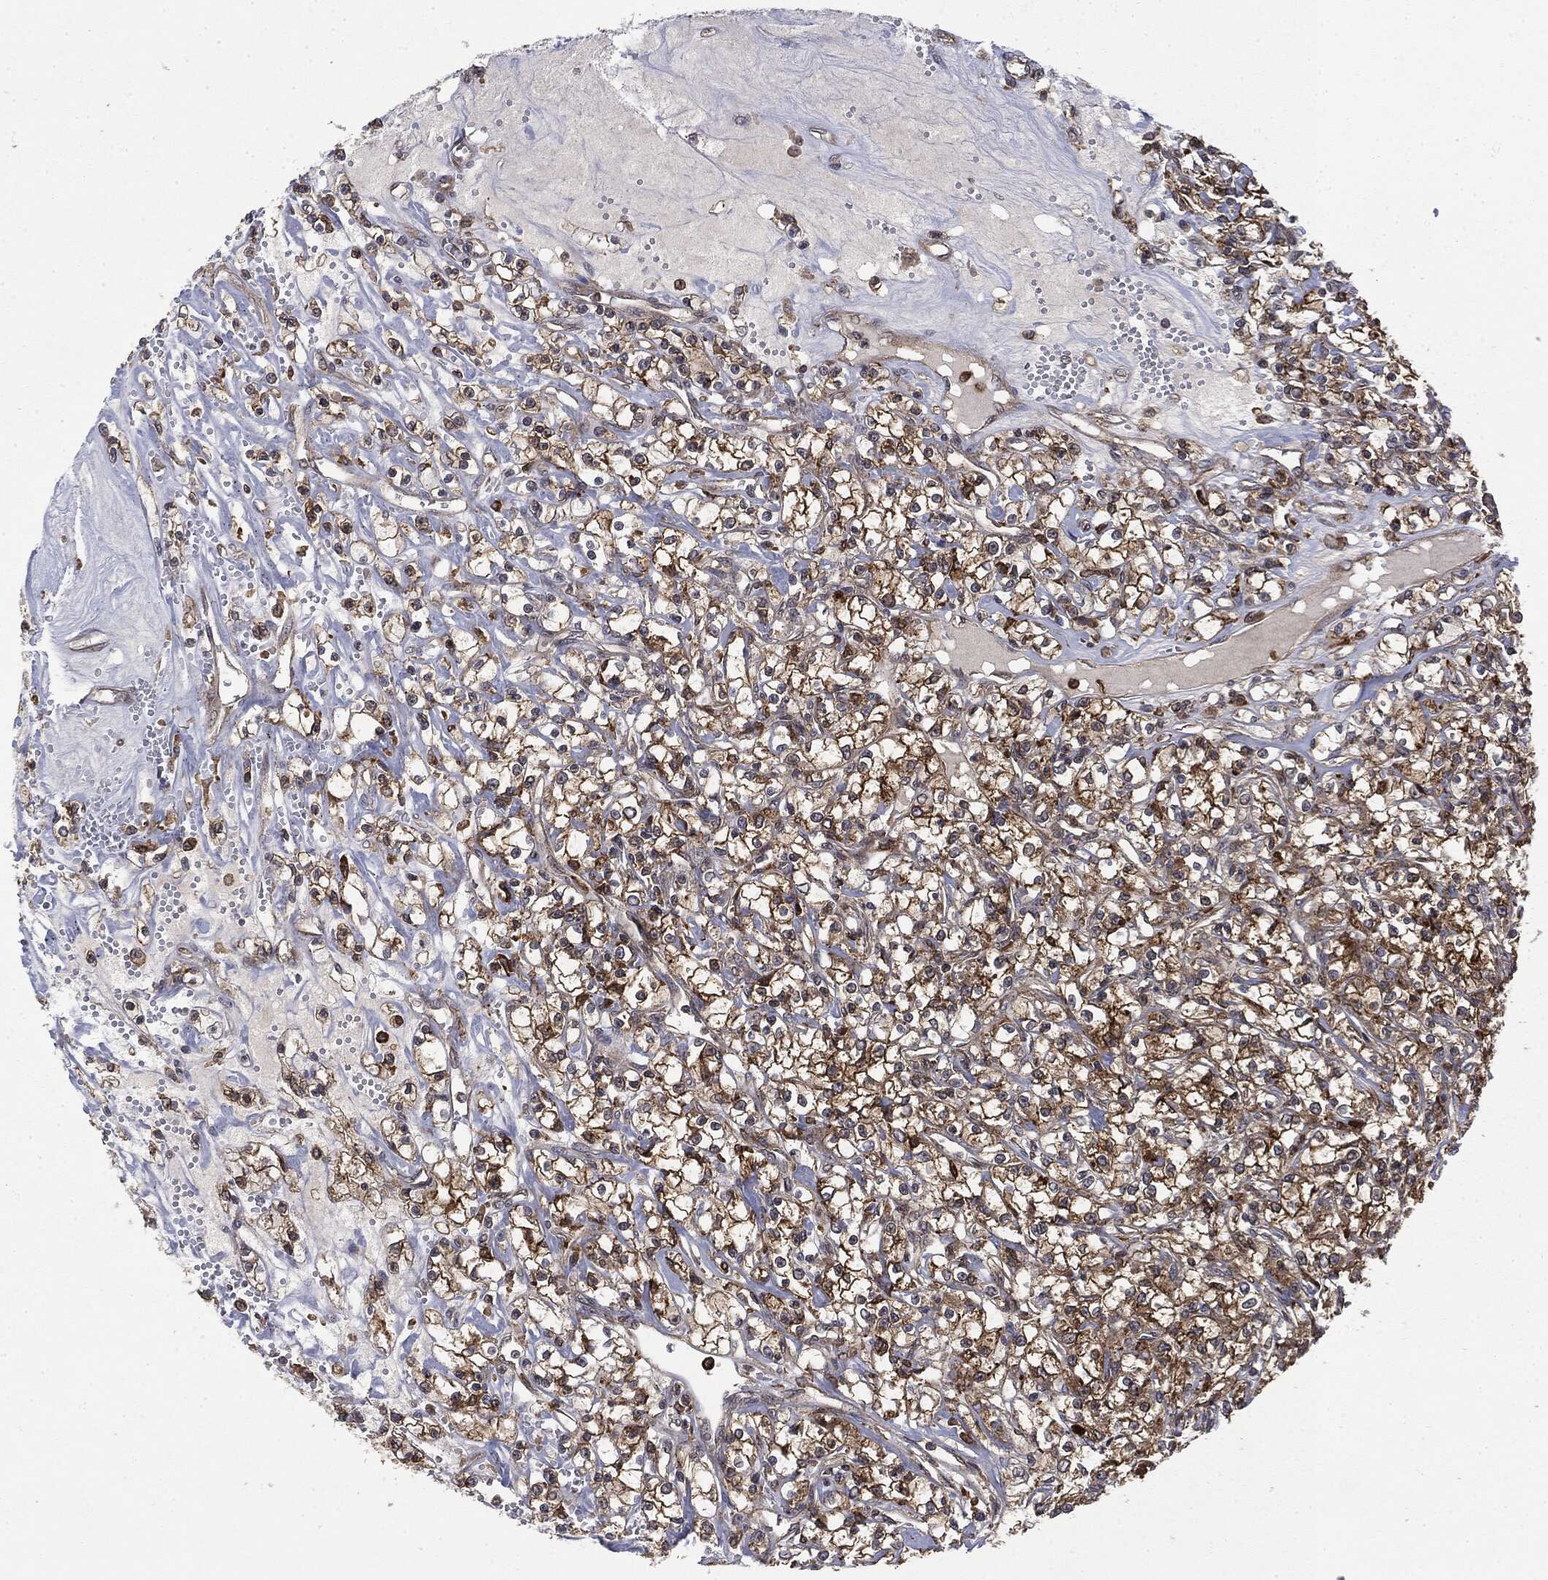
{"staining": {"intensity": "moderate", "quantity": "25%-75%", "location": "cytoplasmic/membranous"}, "tissue": "renal cancer", "cell_type": "Tumor cells", "image_type": "cancer", "snomed": [{"axis": "morphology", "description": "Adenocarcinoma, NOS"}, {"axis": "topography", "description": "Kidney"}], "caption": "Immunohistochemistry (DAB) staining of human adenocarcinoma (renal) shows moderate cytoplasmic/membranous protein staining in approximately 25%-75% of tumor cells. (IHC, brightfield microscopy, high magnification).", "gene": "SNX5", "patient": {"sex": "female", "age": 59}}